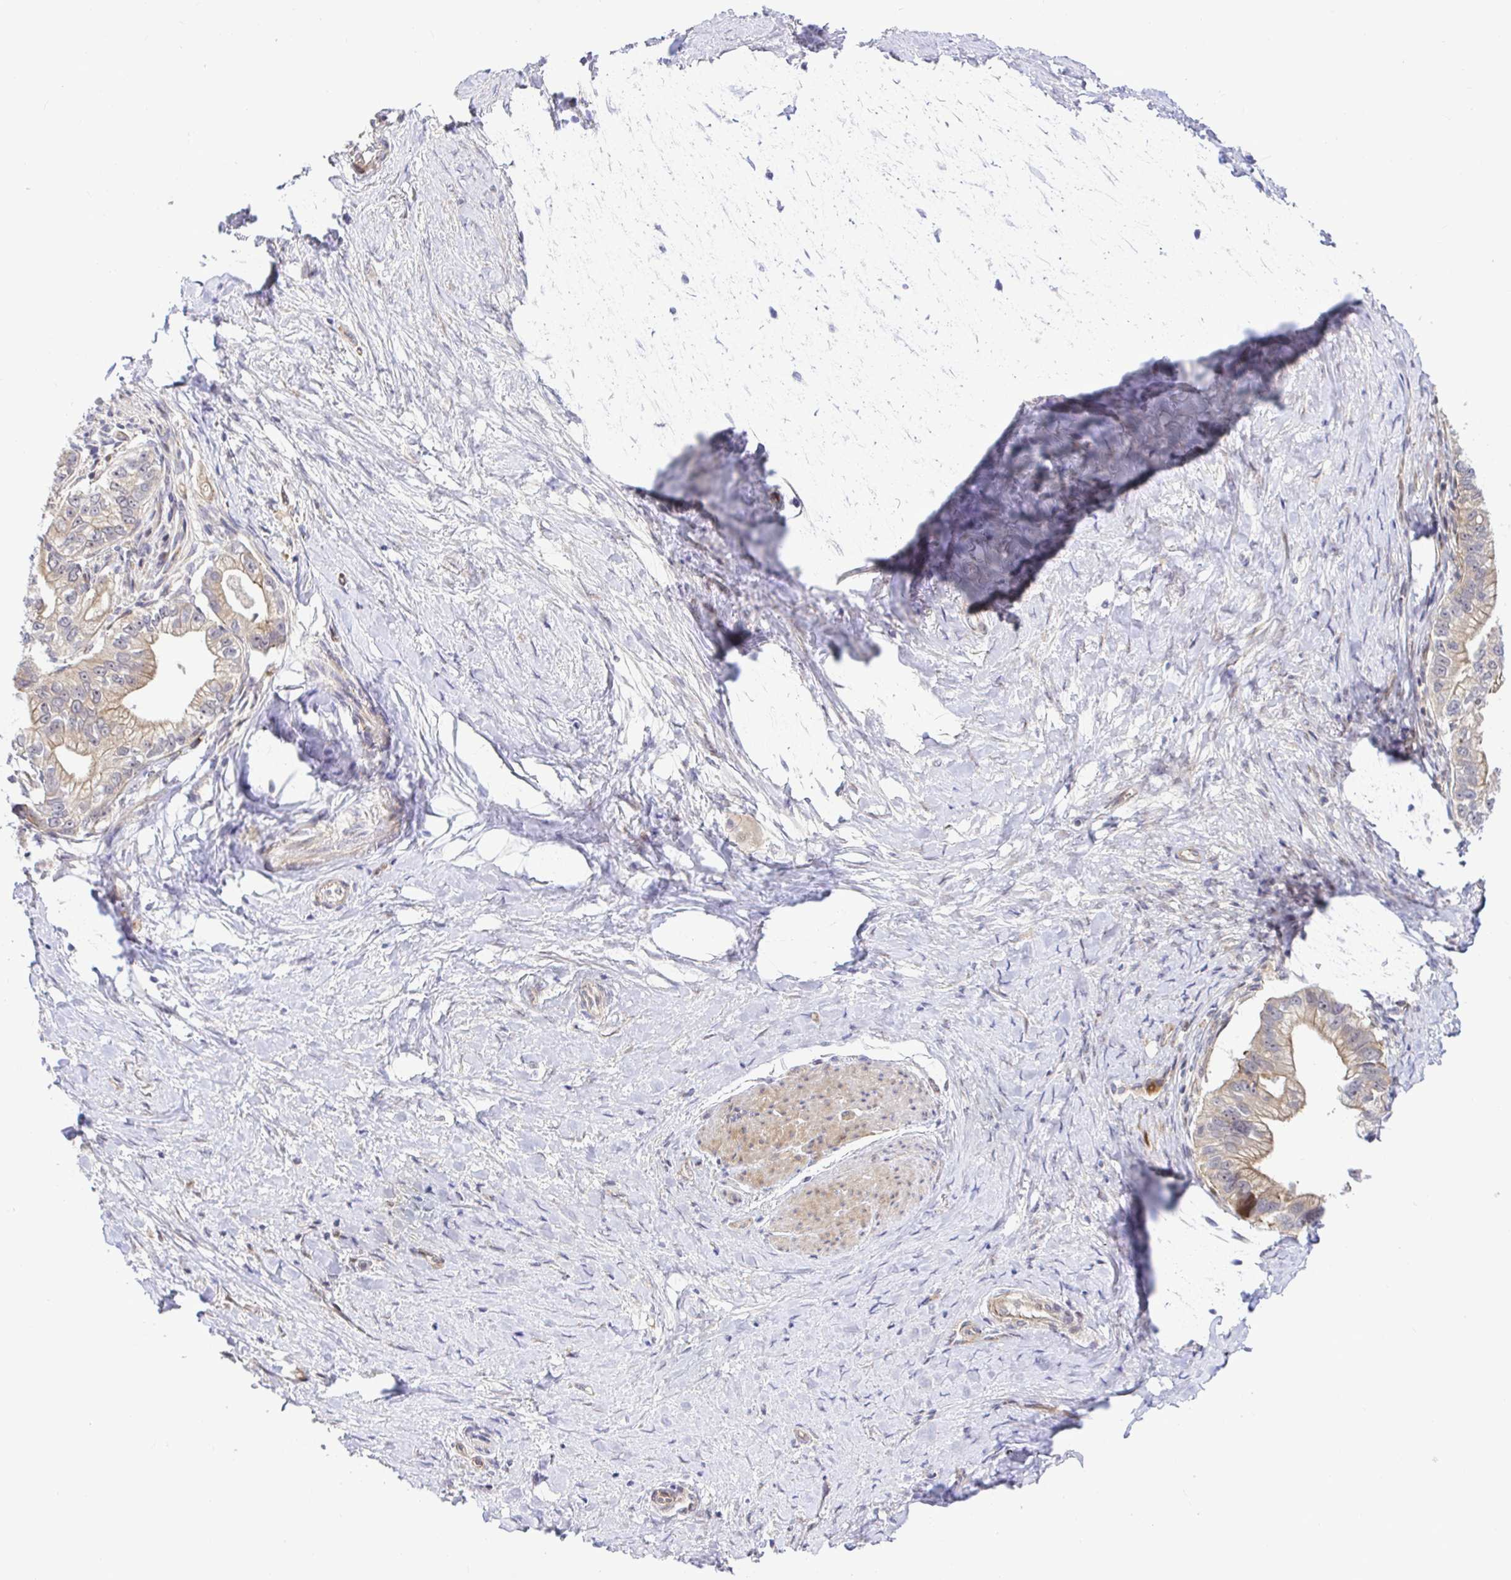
{"staining": {"intensity": "weak", "quantity": ">75%", "location": "cytoplasmic/membranous"}, "tissue": "pancreatic cancer", "cell_type": "Tumor cells", "image_type": "cancer", "snomed": [{"axis": "morphology", "description": "Adenocarcinoma, NOS"}, {"axis": "topography", "description": "Pancreas"}], "caption": "An image showing weak cytoplasmic/membranous expression in about >75% of tumor cells in pancreatic cancer (adenocarcinoma), as visualized by brown immunohistochemical staining.", "gene": "TRIM55", "patient": {"sex": "male", "age": 70}}